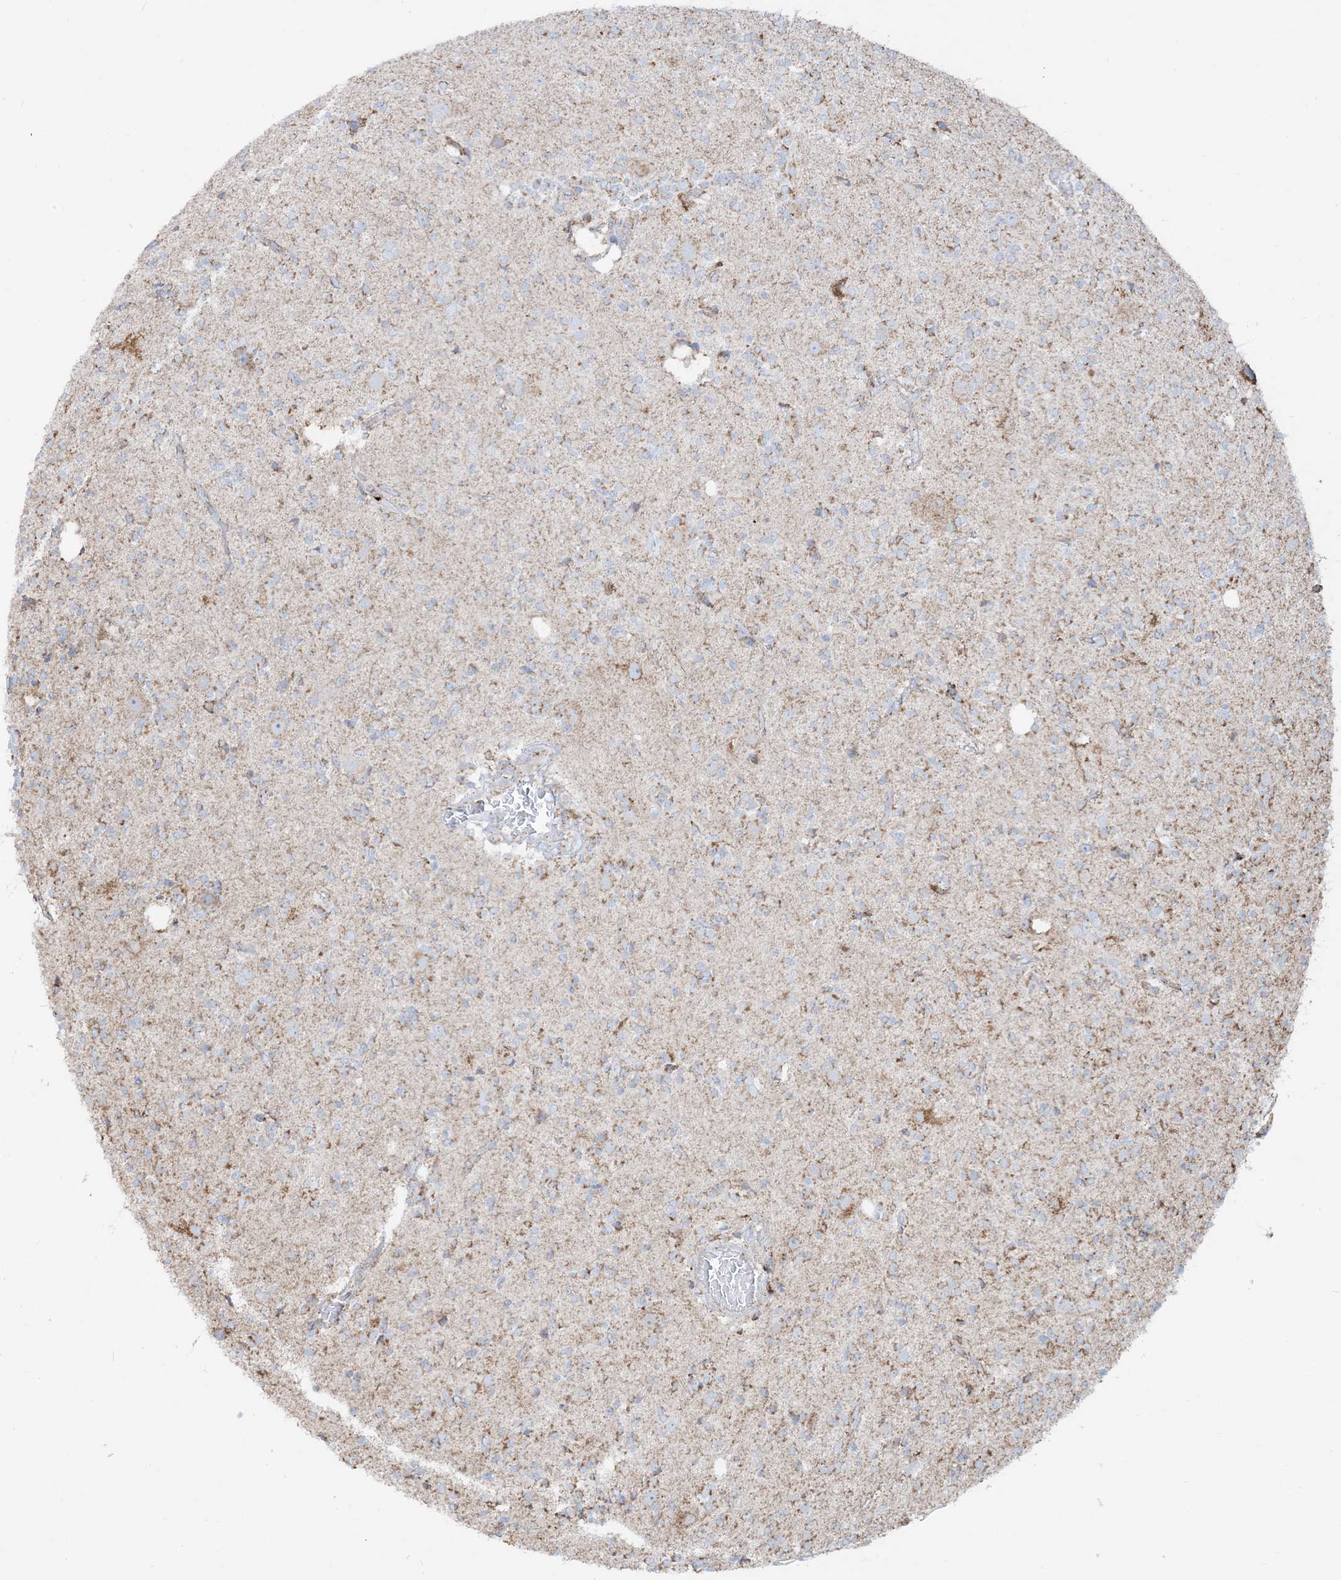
{"staining": {"intensity": "weak", "quantity": "<25%", "location": "cytoplasmic/membranous"}, "tissue": "glioma", "cell_type": "Tumor cells", "image_type": "cancer", "snomed": [{"axis": "morphology", "description": "Glioma, malignant, High grade"}, {"axis": "topography", "description": "Brain"}], "caption": "Malignant glioma (high-grade) was stained to show a protein in brown. There is no significant staining in tumor cells. (Stains: DAB immunohistochemistry (IHC) with hematoxylin counter stain, Microscopy: brightfield microscopy at high magnification).", "gene": "BEND4", "patient": {"sex": "male", "age": 34}}